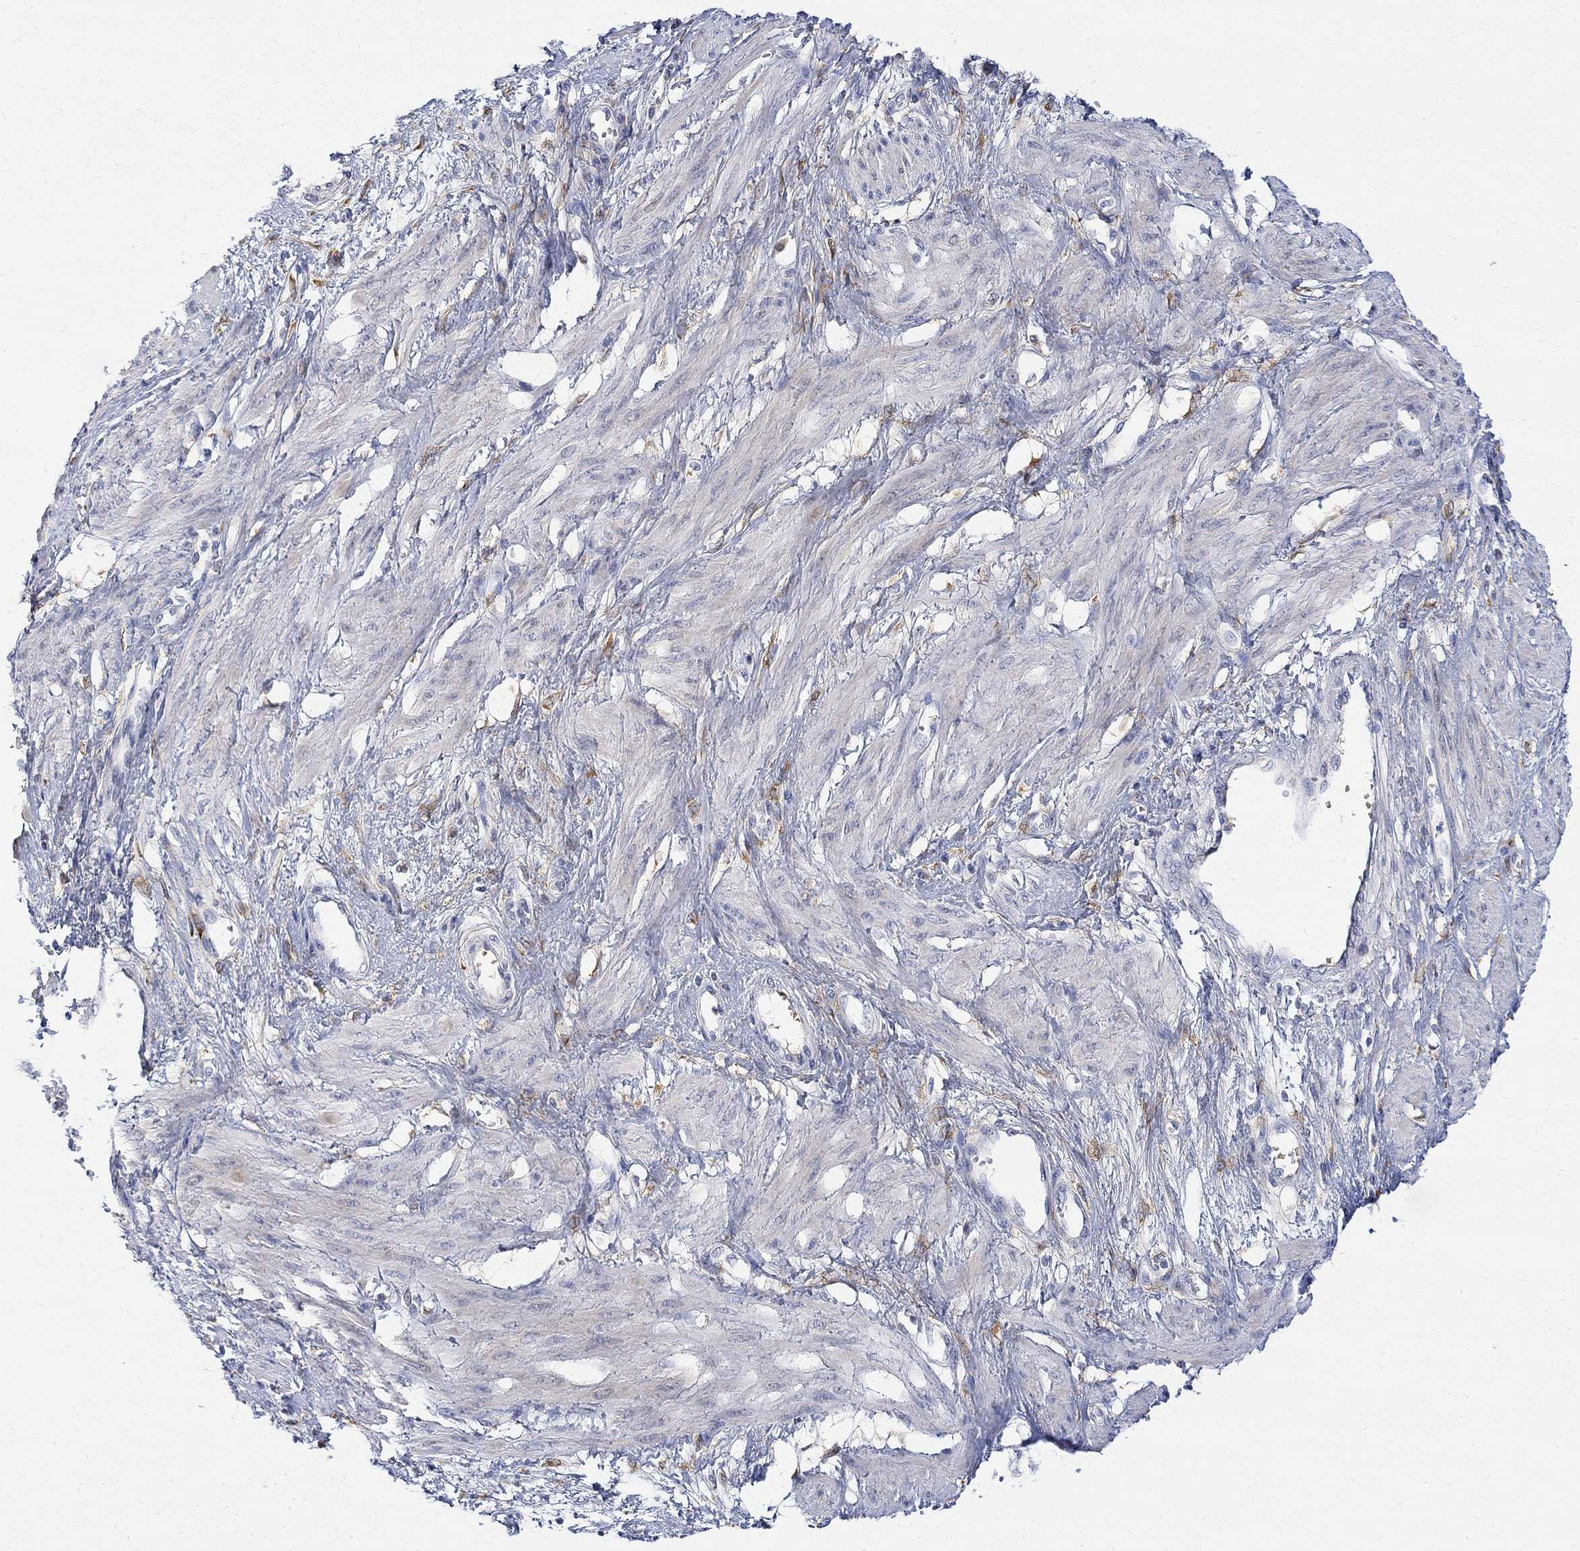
{"staining": {"intensity": "negative", "quantity": "none", "location": "none"}, "tissue": "smooth muscle", "cell_type": "Smooth muscle cells", "image_type": "normal", "snomed": [{"axis": "morphology", "description": "Normal tissue, NOS"}, {"axis": "topography", "description": "Smooth muscle"}, {"axis": "topography", "description": "Uterus"}], "caption": "This histopathology image is of benign smooth muscle stained with IHC to label a protein in brown with the nuclei are counter-stained blue. There is no expression in smooth muscle cells.", "gene": "FNDC5", "patient": {"sex": "female", "age": 39}}